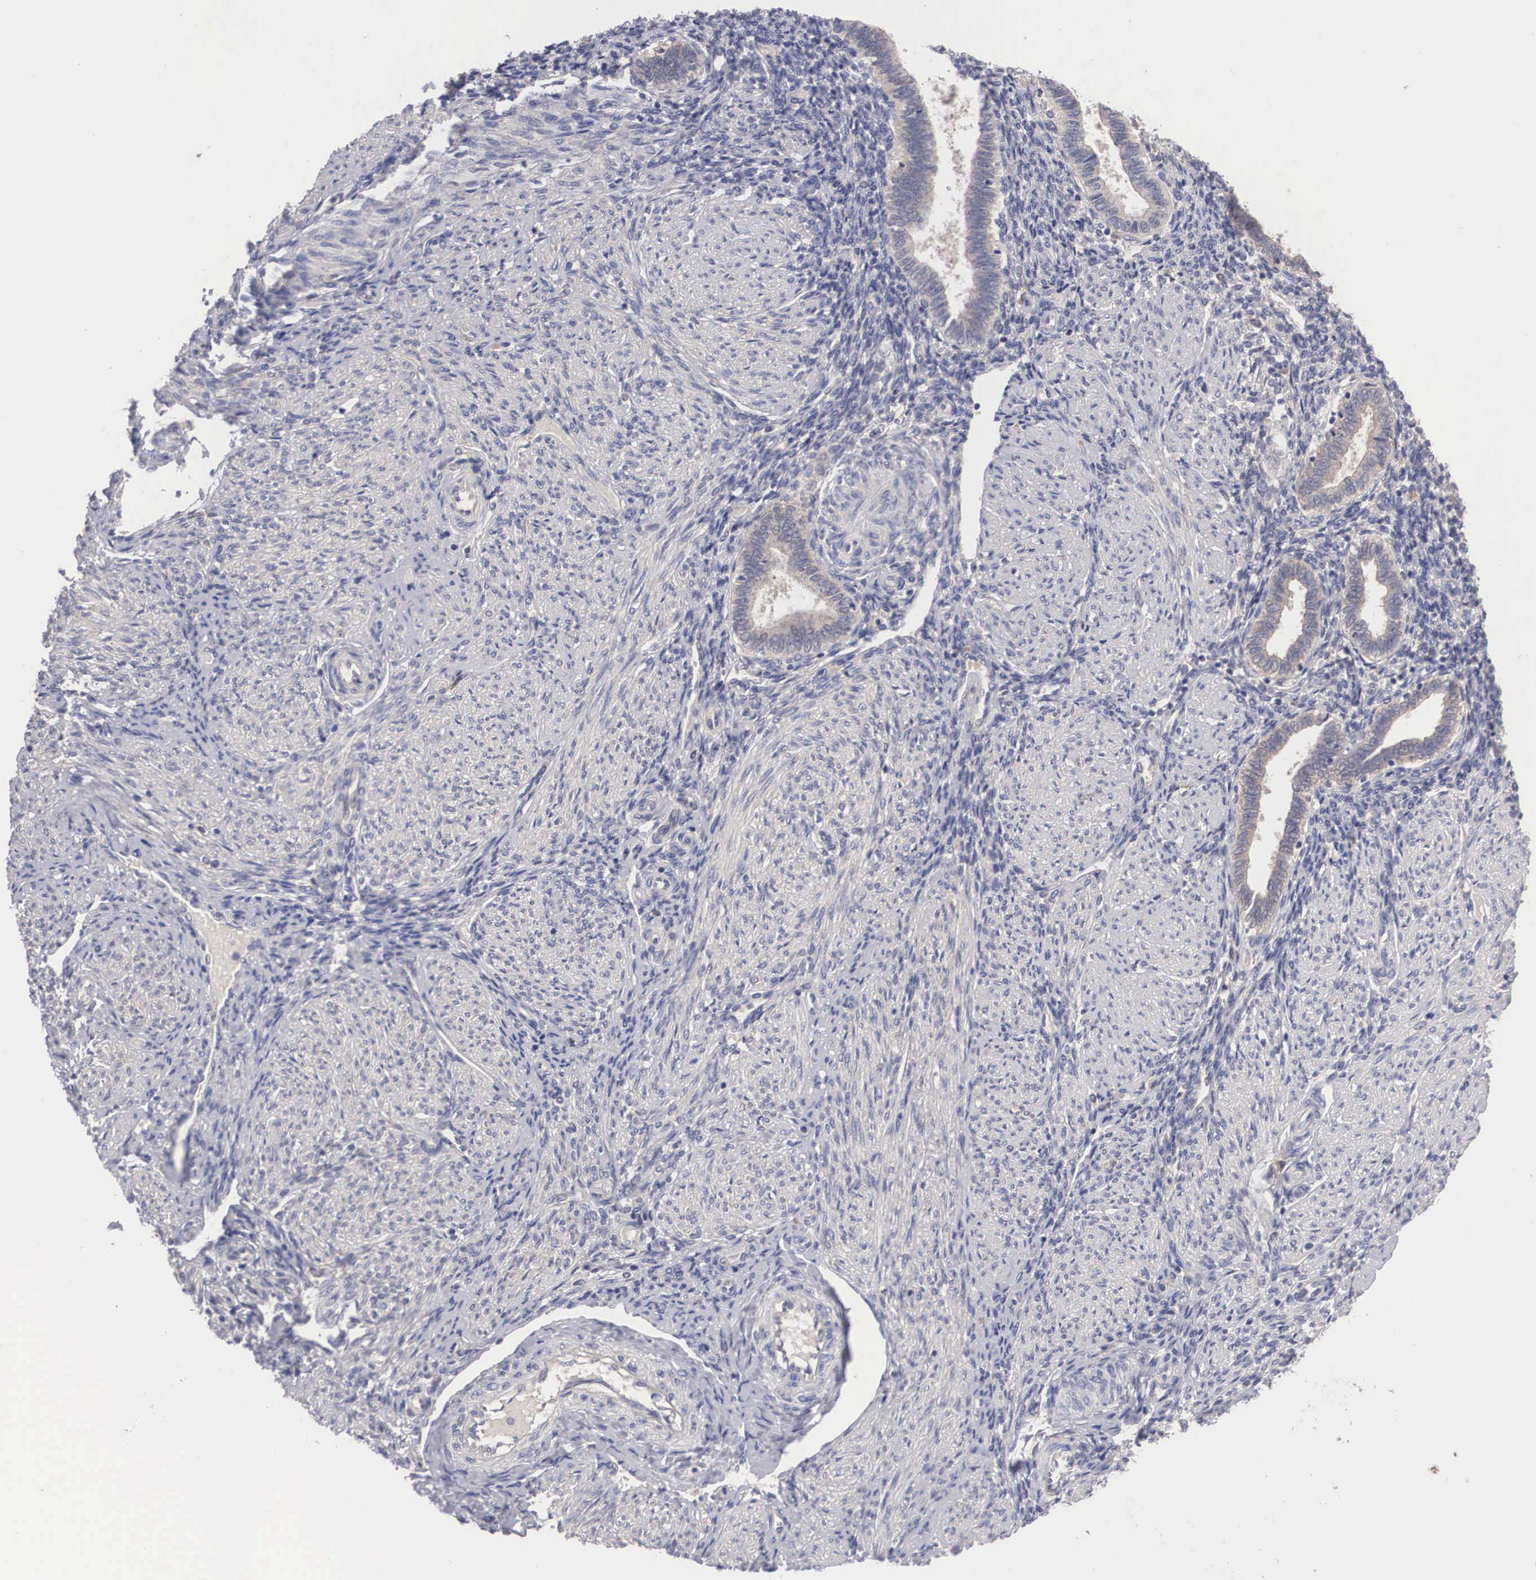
{"staining": {"intensity": "weak", "quantity": "<25%", "location": "cytoplasmic/membranous"}, "tissue": "endometrium", "cell_type": "Cells in endometrial stroma", "image_type": "normal", "snomed": [{"axis": "morphology", "description": "Normal tissue, NOS"}, {"axis": "topography", "description": "Endometrium"}], "caption": "Protein analysis of unremarkable endometrium displays no significant positivity in cells in endometrial stroma.", "gene": "ABHD4", "patient": {"sex": "female", "age": 36}}